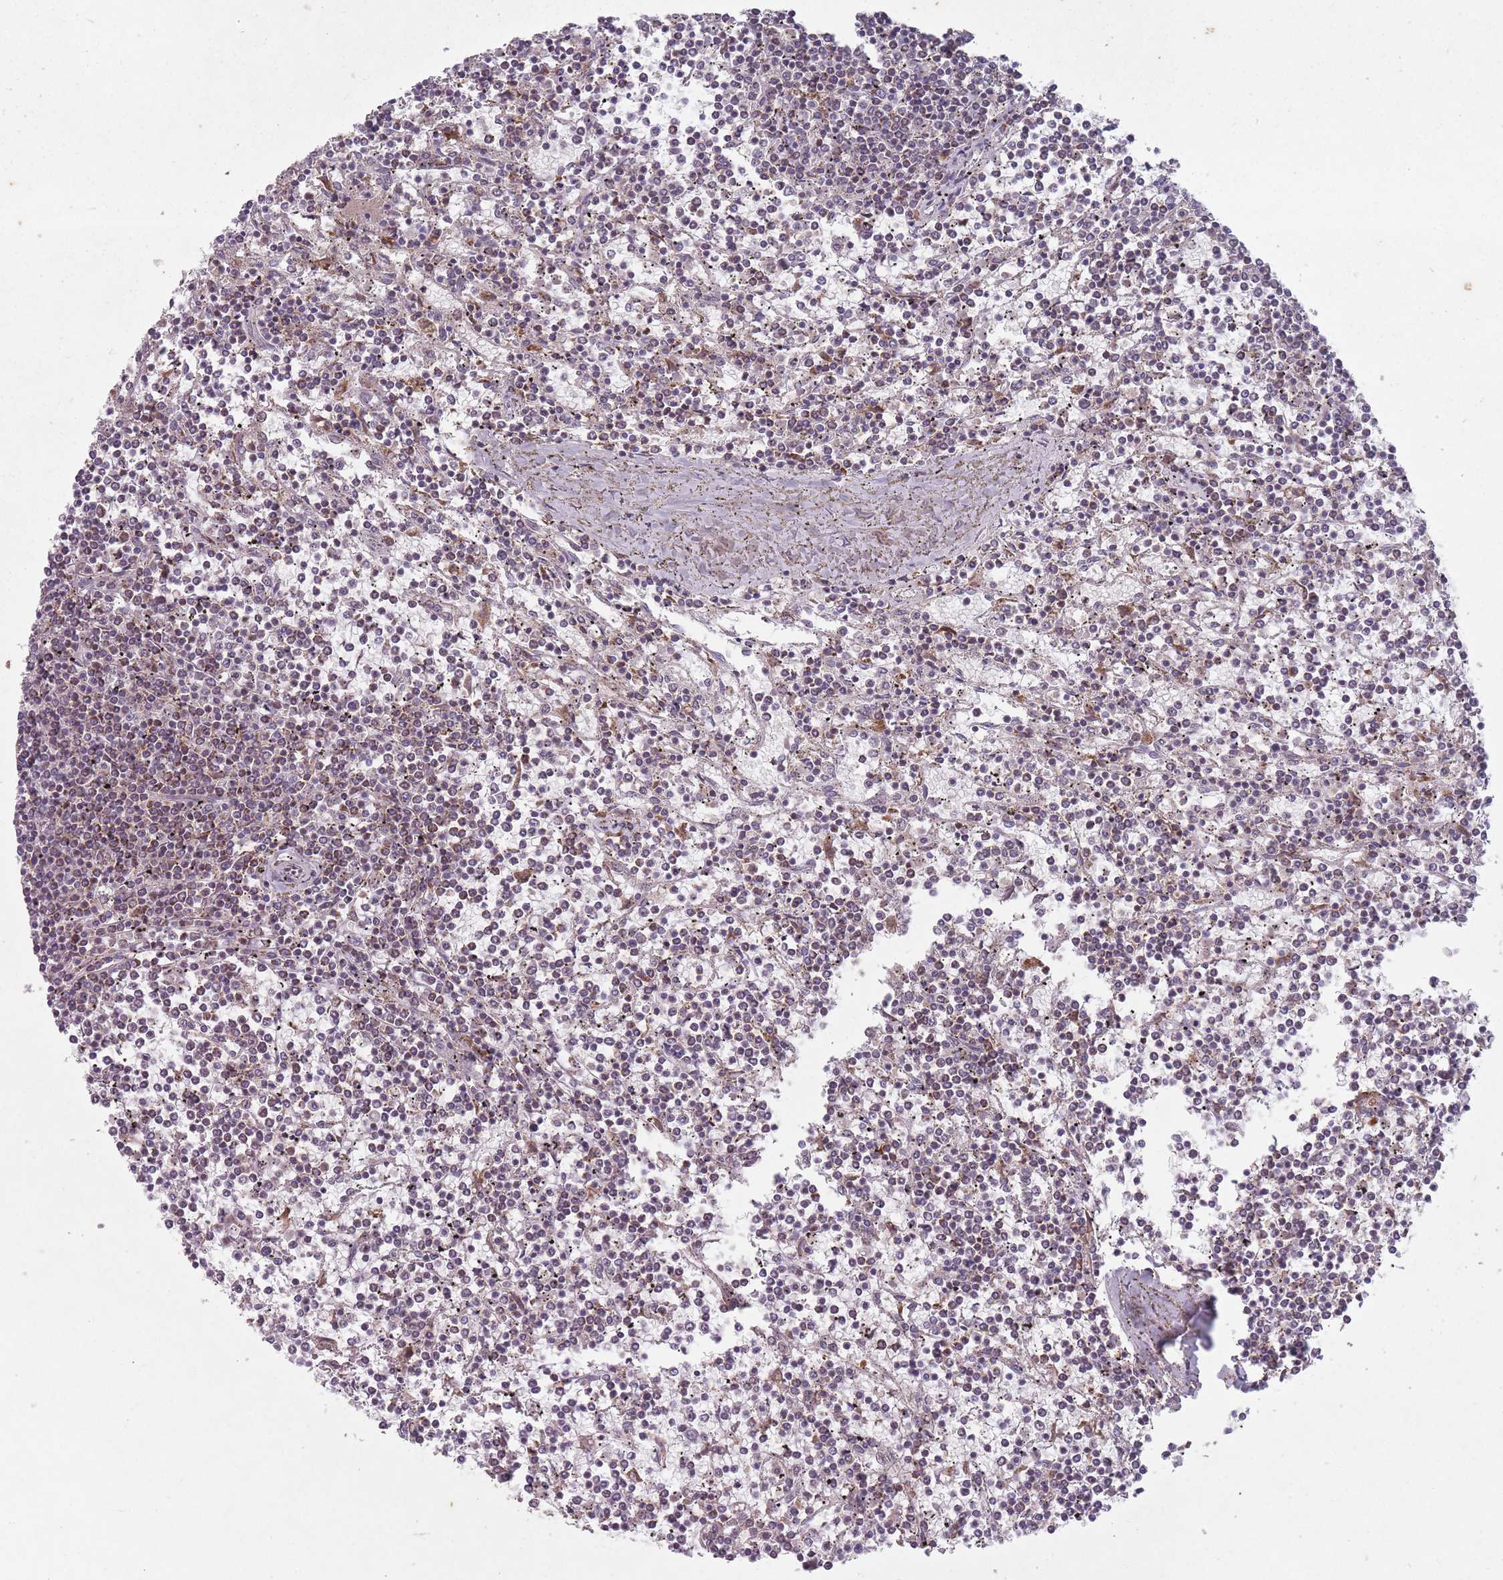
{"staining": {"intensity": "moderate", "quantity": "<25%", "location": "cytoplasmic/membranous"}, "tissue": "lymphoma", "cell_type": "Tumor cells", "image_type": "cancer", "snomed": [{"axis": "morphology", "description": "Malignant lymphoma, non-Hodgkin's type, Low grade"}, {"axis": "topography", "description": "Spleen"}], "caption": "An immunohistochemistry (IHC) image of tumor tissue is shown. Protein staining in brown highlights moderate cytoplasmic/membranous positivity in lymphoma within tumor cells. (Stains: DAB in brown, nuclei in blue, Microscopy: brightfield microscopy at high magnification).", "gene": "OR10Q1", "patient": {"sex": "female", "age": 19}}